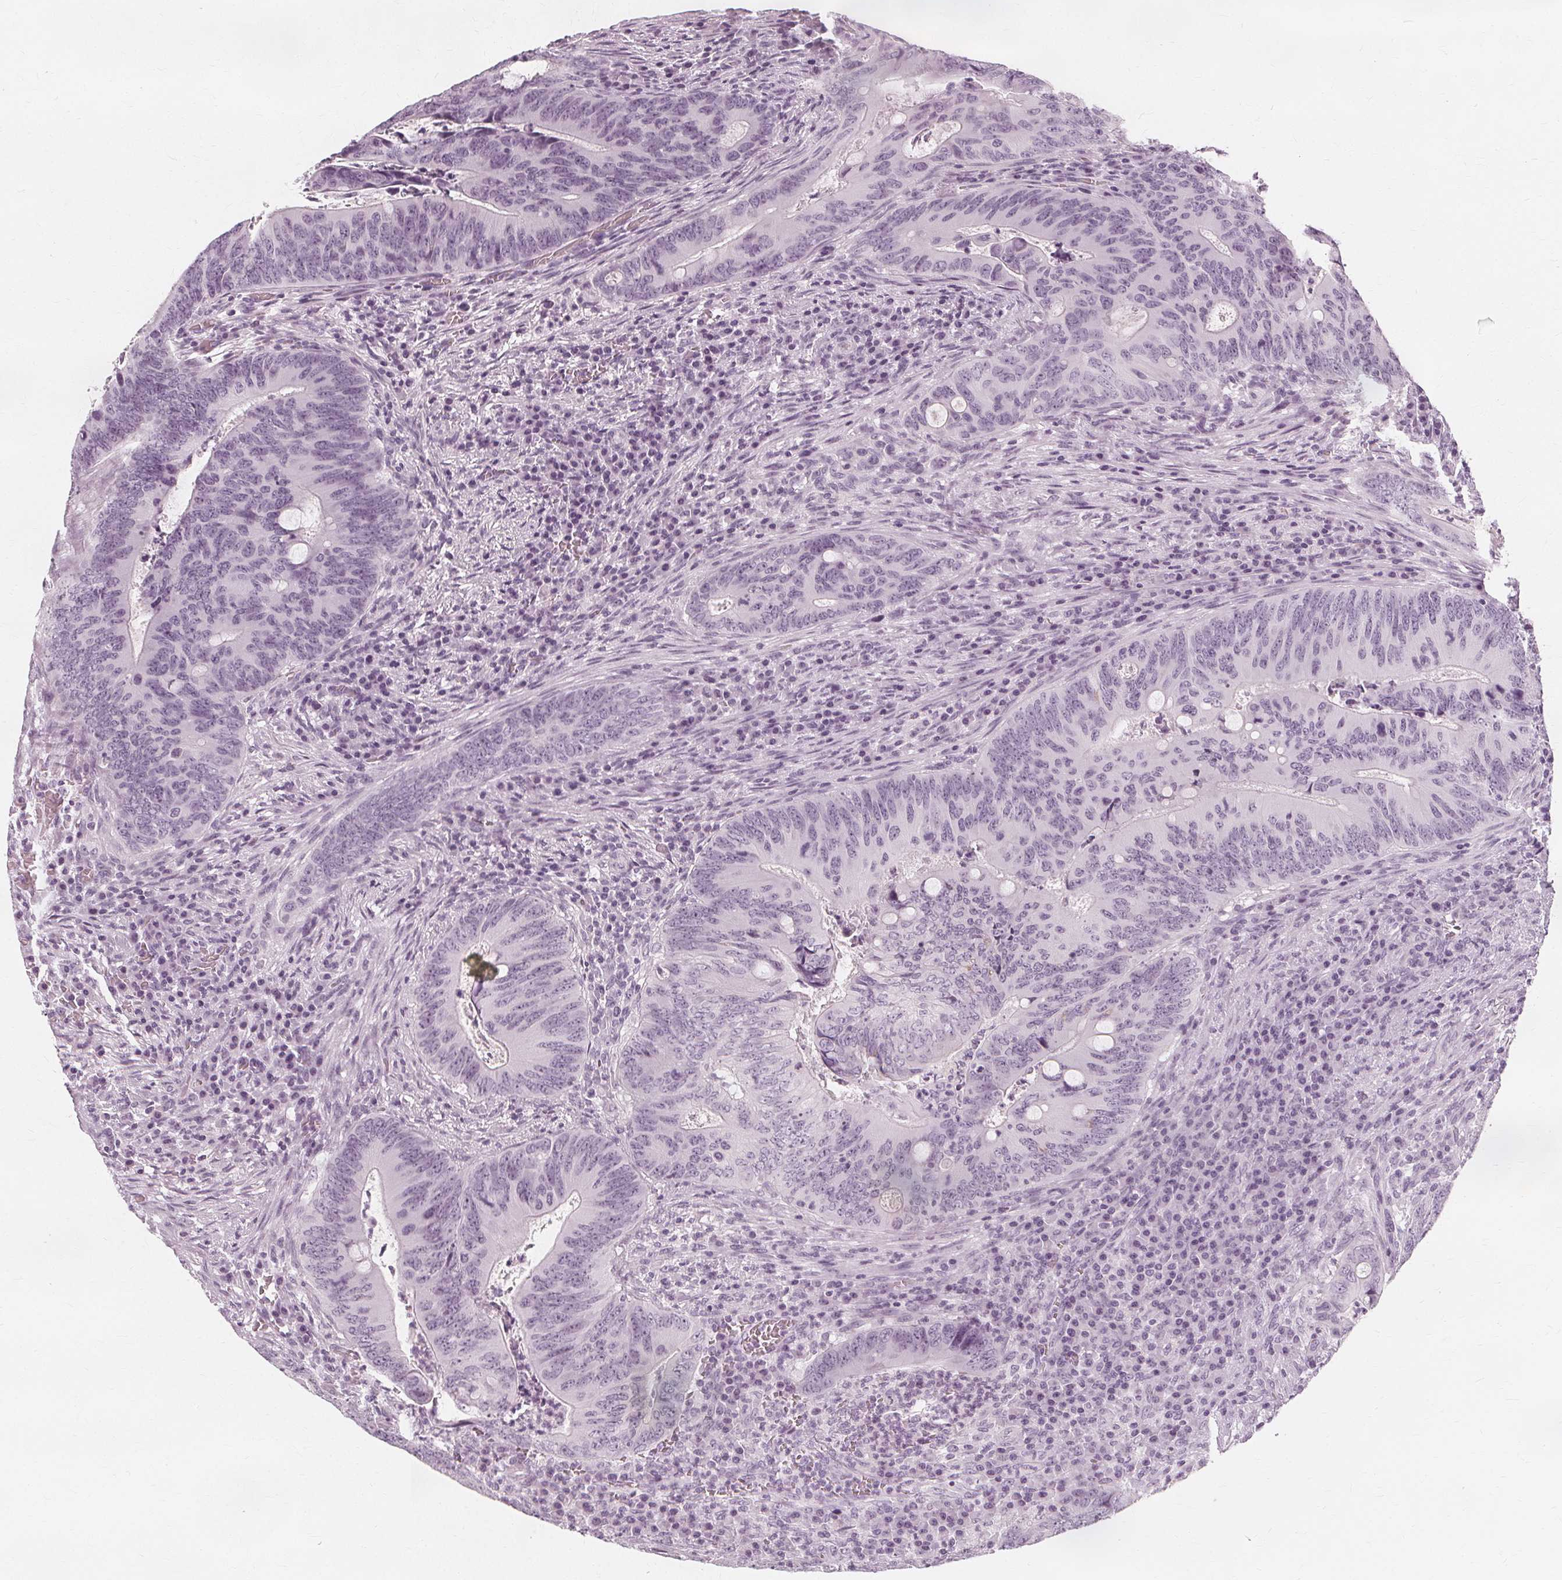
{"staining": {"intensity": "negative", "quantity": "none", "location": "none"}, "tissue": "colorectal cancer", "cell_type": "Tumor cells", "image_type": "cancer", "snomed": [{"axis": "morphology", "description": "Adenocarcinoma, NOS"}, {"axis": "topography", "description": "Colon"}], "caption": "Colorectal cancer (adenocarcinoma) stained for a protein using immunohistochemistry displays no staining tumor cells.", "gene": "NXPE1", "patient": {"sex": "female", "age": 74}}